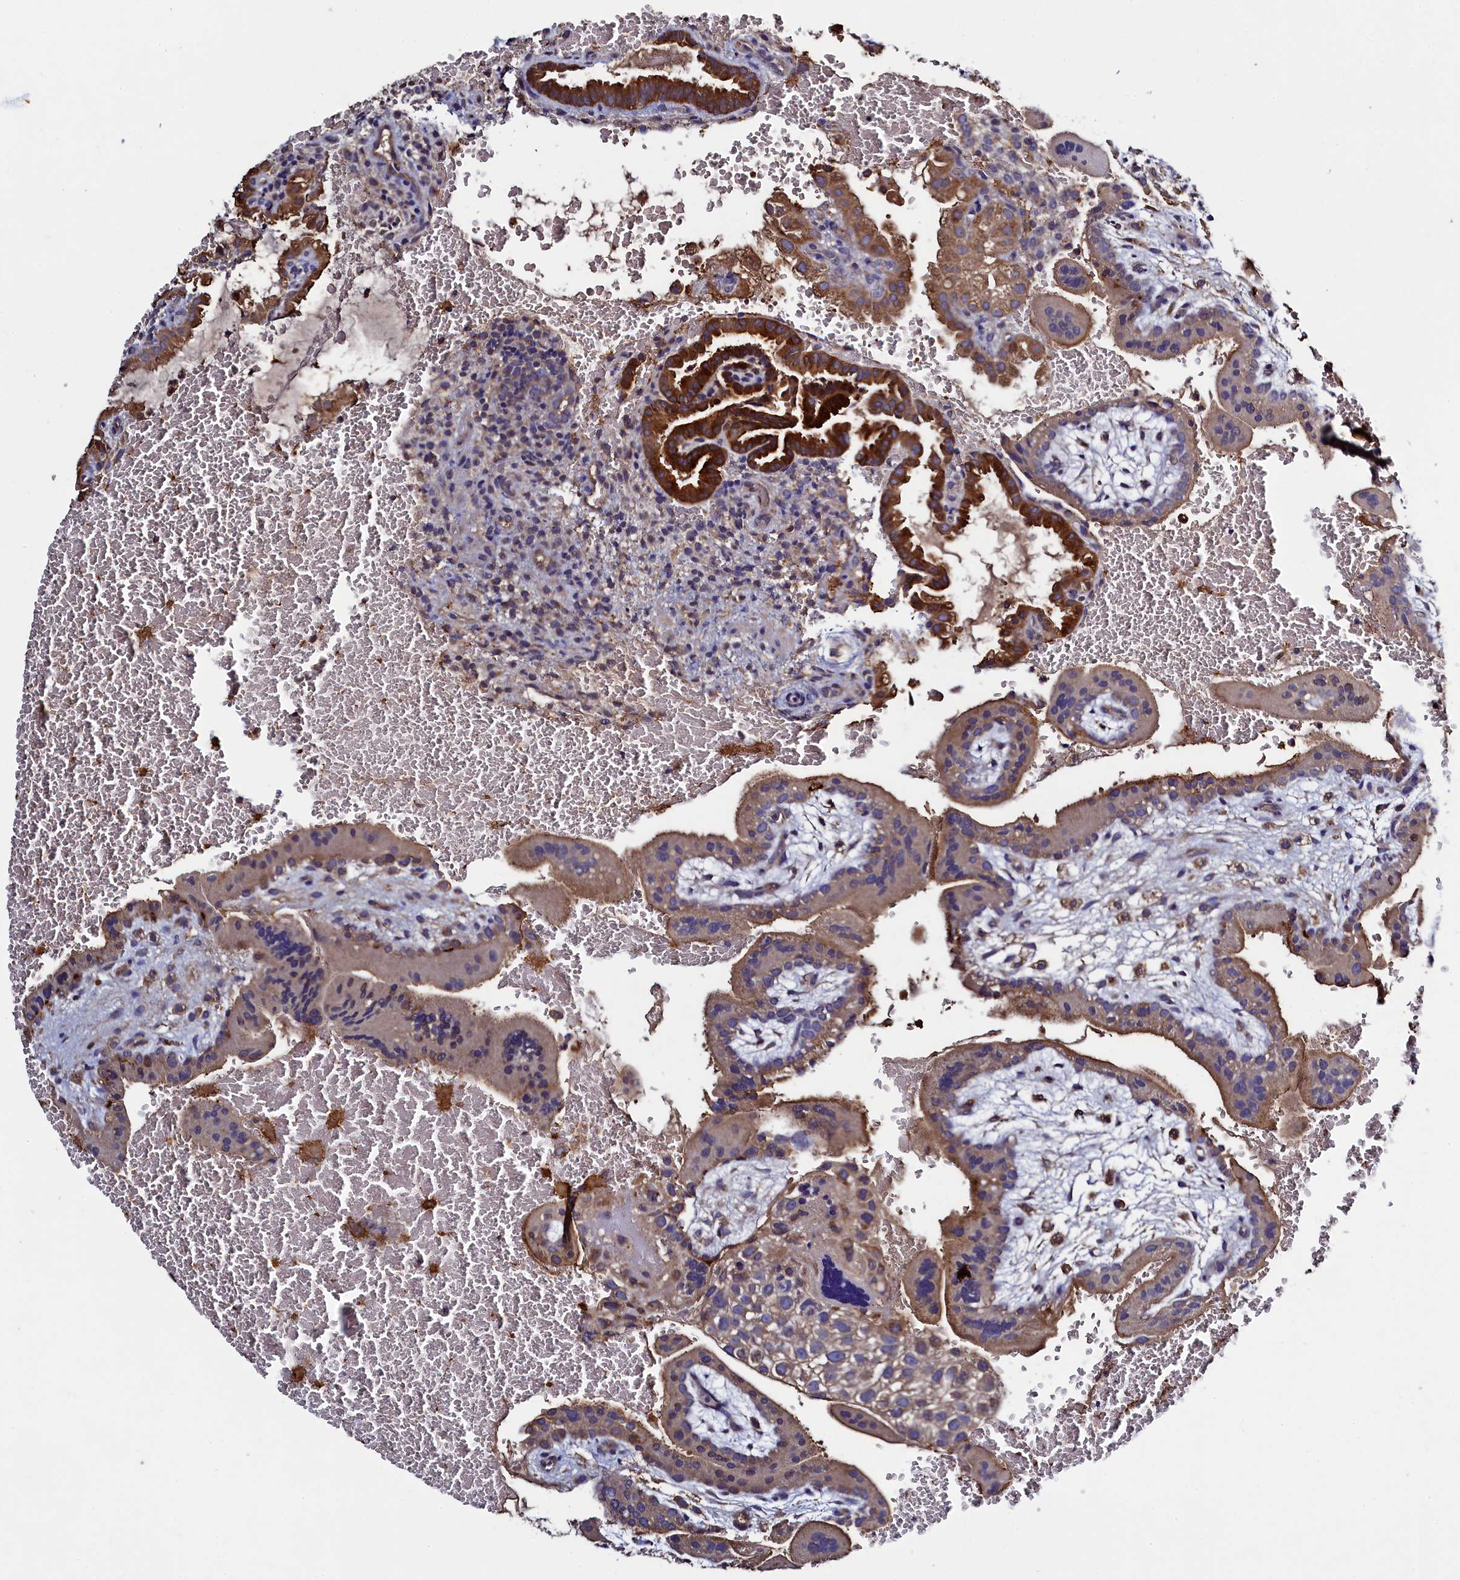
{"staining": {"intensity": "strong", "quantity": "<25%", "location": "cytoplasmic/membranous"}, "tissue": "placenta", "cell_type": "Trophoblastic cells", "image_type": "normal", "snomed": [{"axis": "morphology", "description": "Normal tissue, NOS"}, {"axis": "topography", "description": "Placenta"}], "caption": "This micrograph exhibits immunohistochemistry (IHC) staining of benign human placenta, with medium strong cytoplasmic/membranous expression in approximately <25% of trophoblastic cells.", "gene": "TK2", "patient": {"sex": "female", "age": 35}}